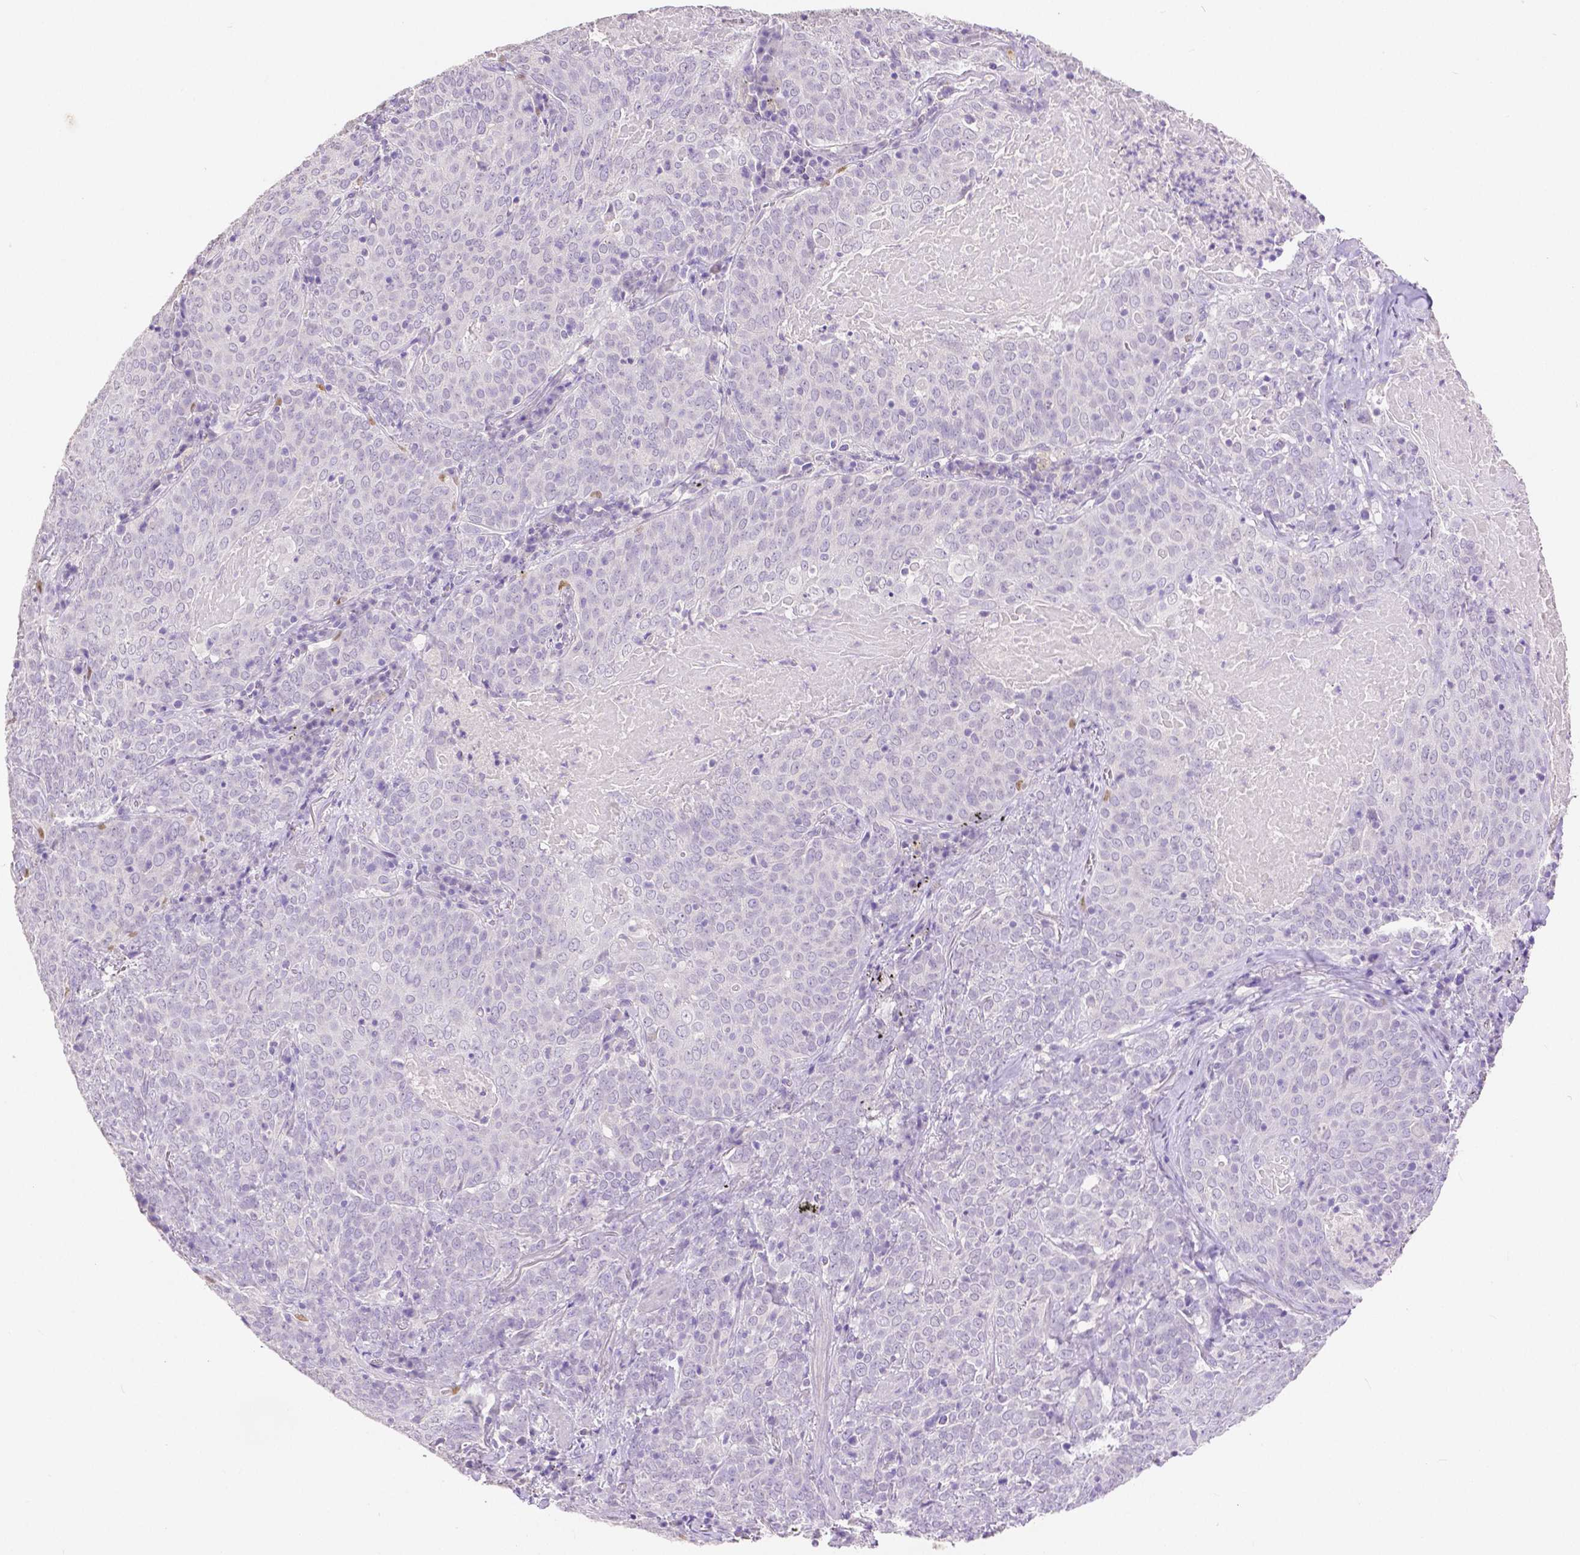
{"staining": {"intensity": "negative", "quantity": "none", "location": "none"}, "tissue": "lung cancer", "cell_type": "Tumor cells", "image_type": "cancer", "snomed": [{"axis": "morphology", "description": "Squamous cell carcinoma, NOS"}, {"axis": "topography", "description": "Lung"}], "caption": "DAB (3,3'-diaminobenzidine) immunohistochemical staining of lung cancer reveals no significant staining in tumor cells.", "gene": "HNF1B", "patient": {"sex": "male", "age": 82}}